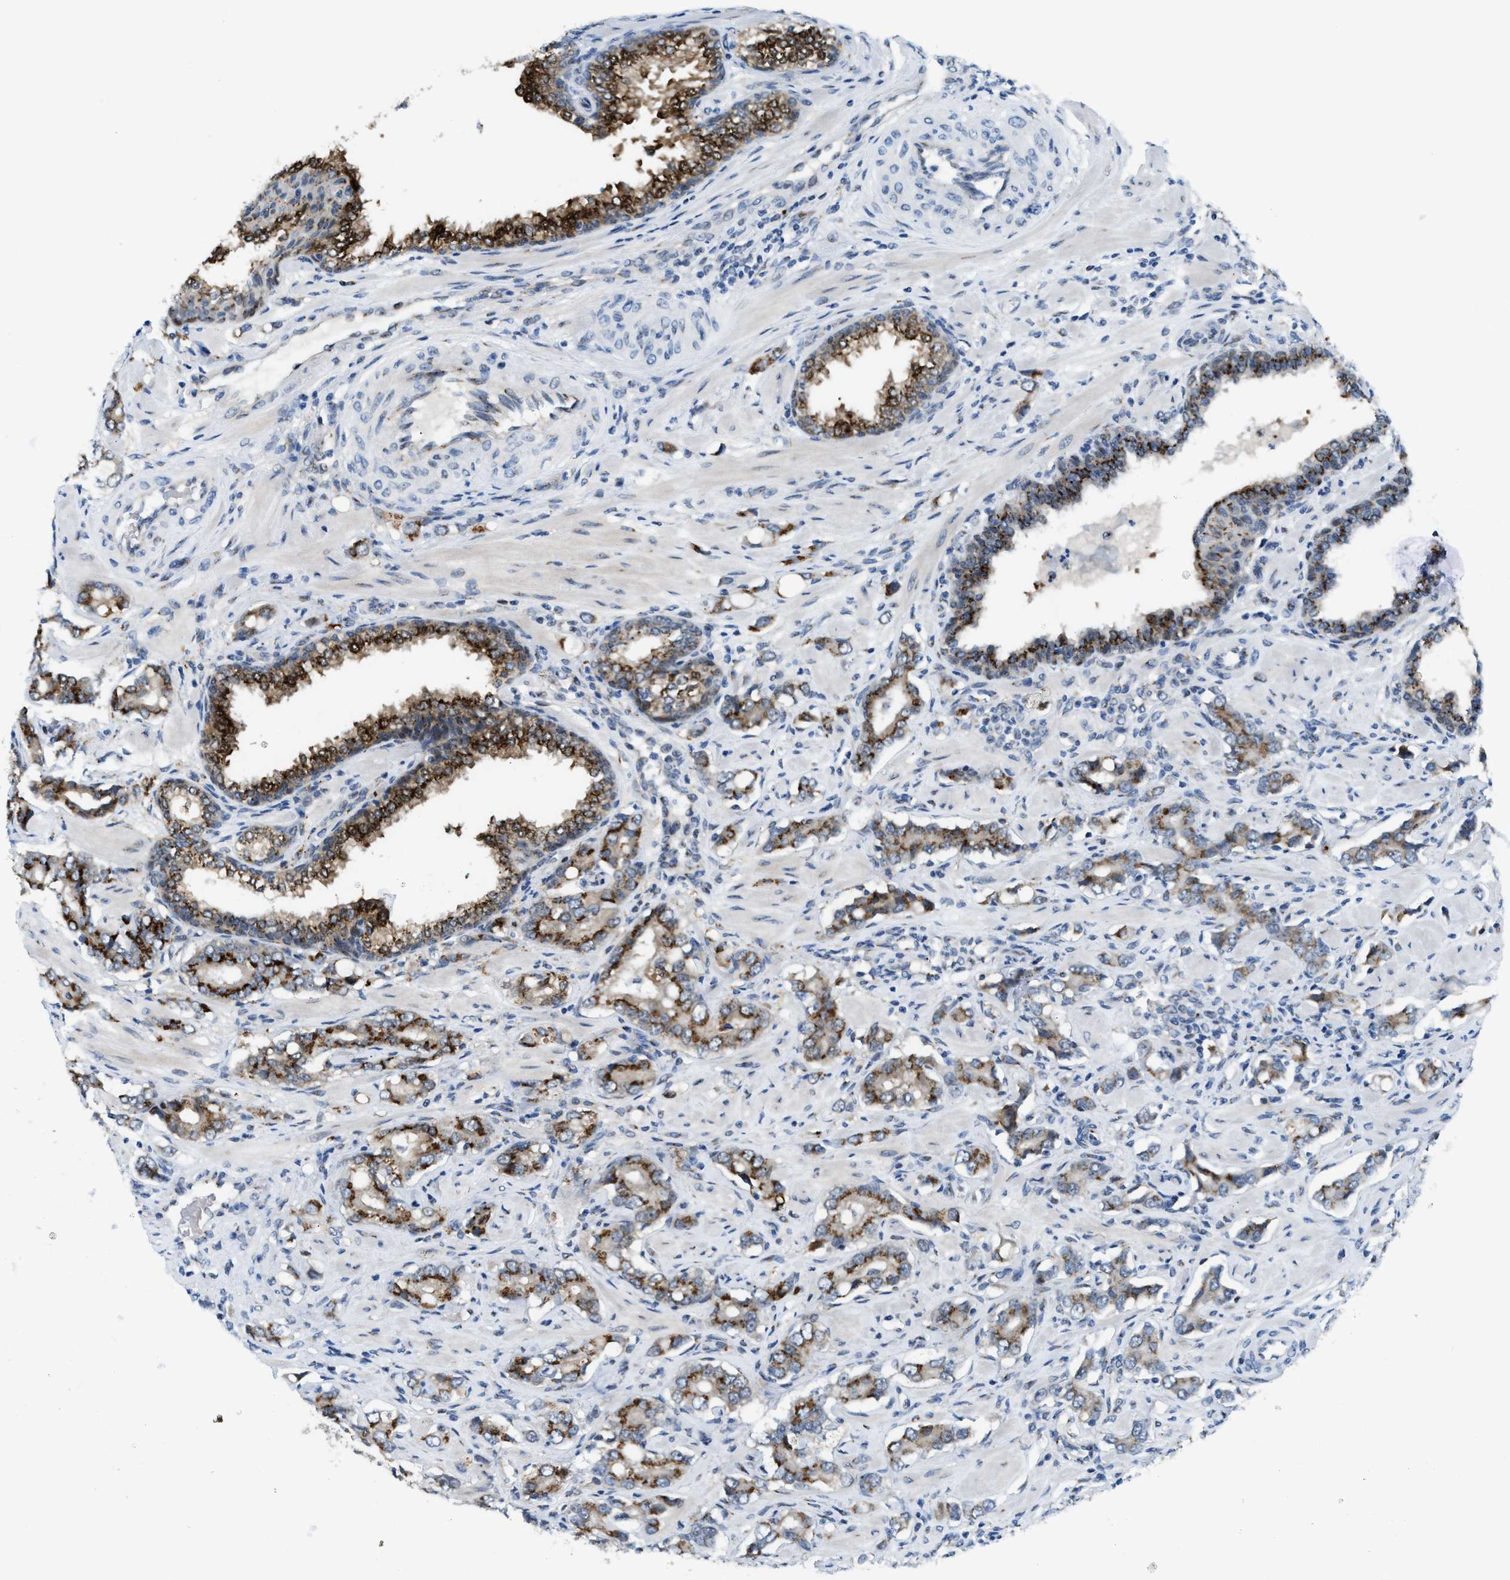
{"staining": {"intensity": "moderate", "quantity": ">75%", "location": "cytoplasmic/membranous"}, "tissue": "prostate cancer", "cell_type": "Tumor cells", "image_type": "cancer", "snomed": [{"axis": "morphology", "description": "Adenocarcinoma, High grade"}, {"axis": "topography", "description": "Prostate"}], "caption": "Protein expression analysis of prostate cancer shows moderate cytoplasmic/membranous staining in approximately >75% of tumor cells.", "gene": "SLC38A10", "patient": {"sex": "male", "age": 52}}